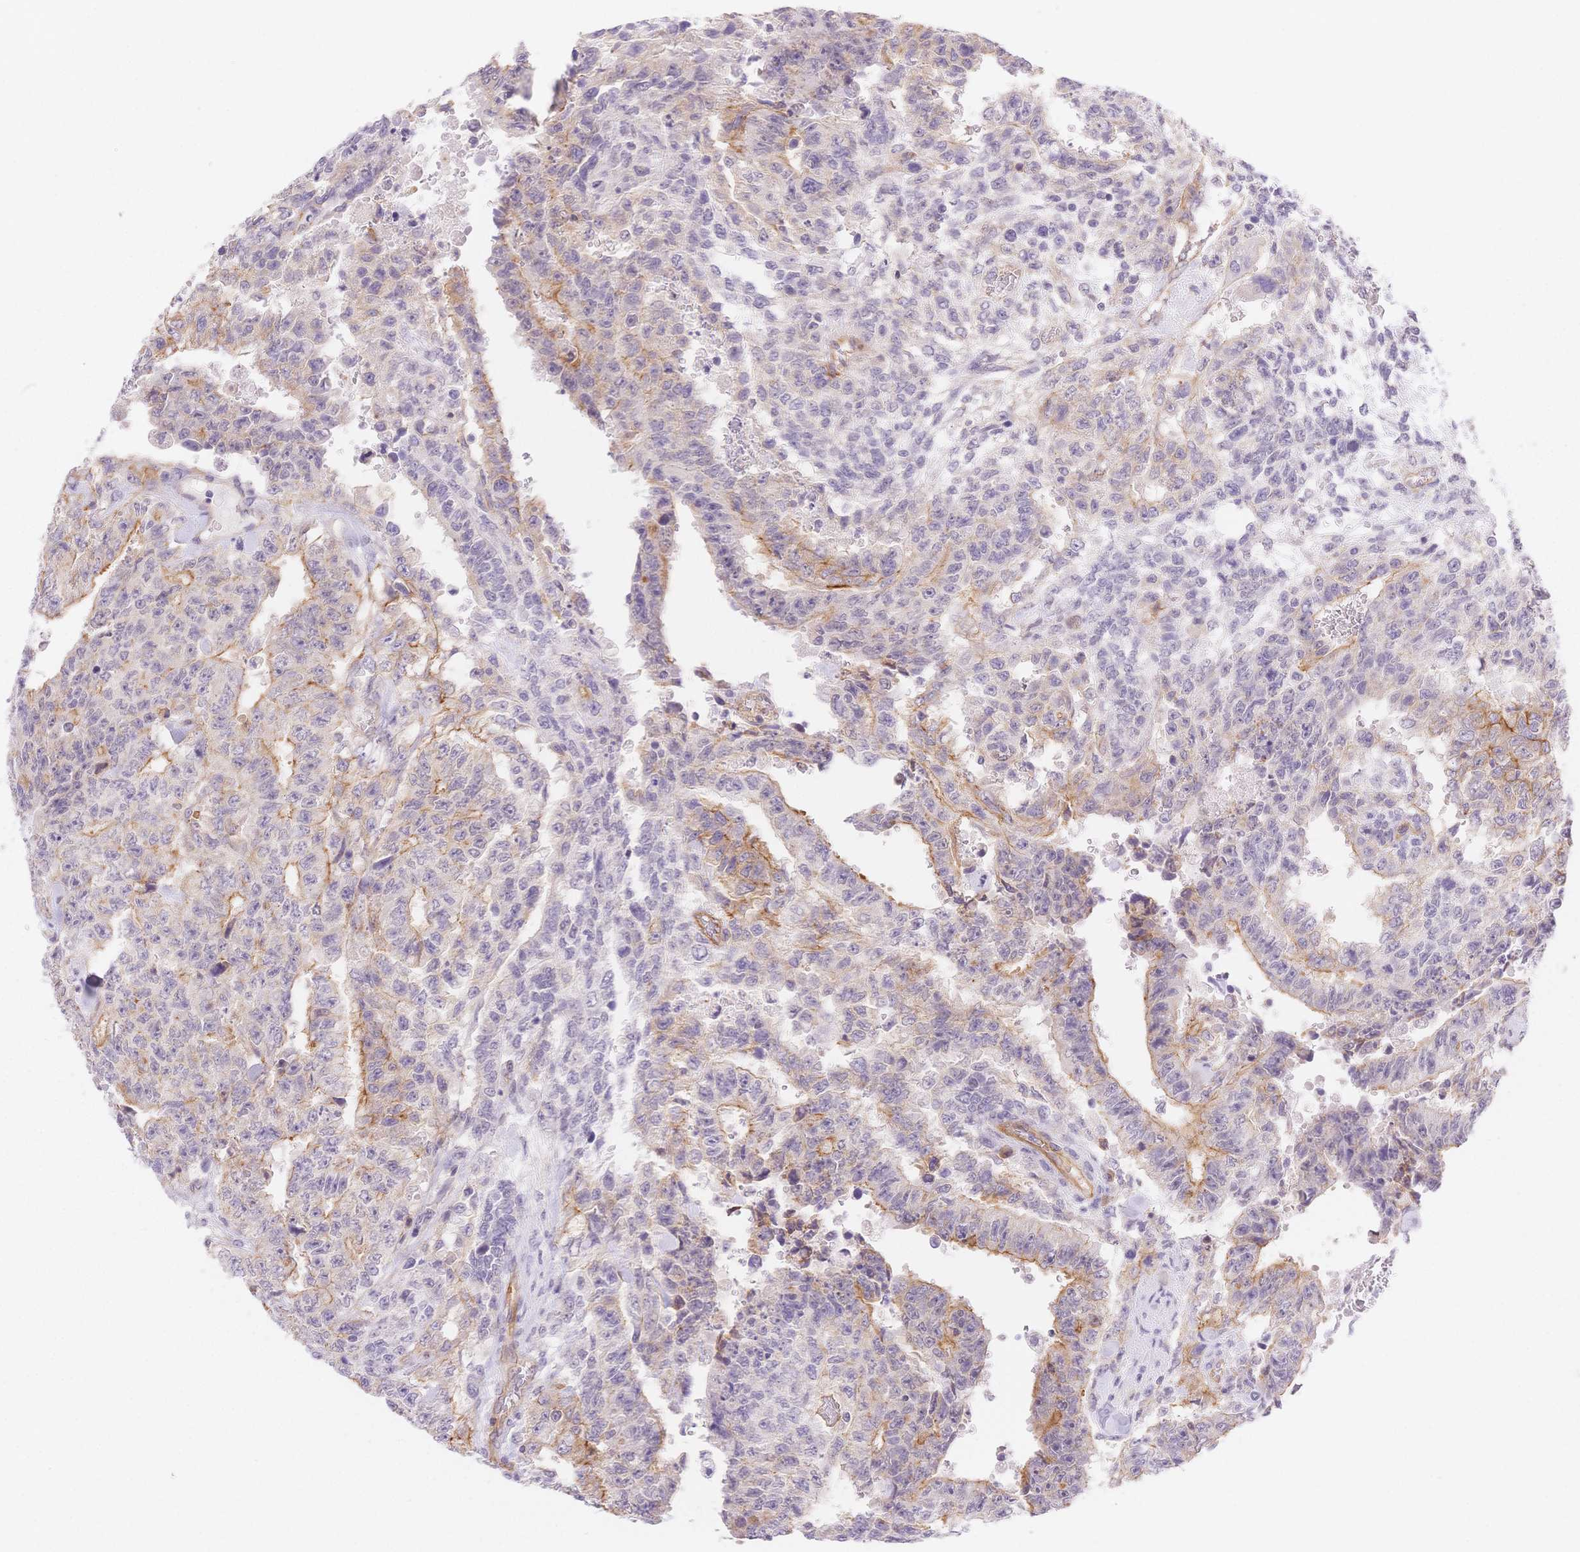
{"staining": {"intensity": "moderate", "quantity": "25%-75%", "location": "cytoplasmic/membranous"}, "tissue": "testis cancer", "cell_type": "Tumor cells", "image_type": "cancer", "snomed": [{"axis": "morphology", "description": "Carcinoma, Embryonal, NOS"}, {"axis": "topography", "description": "Testis"}], "caption": "Protein staining of testis cancer tissue reveals moderate cytoplasmic/membranous positivity in approximately 25%-75% of tumor cells. The protein is stained brown, and the nuclei are stained in blue (DAB (3,3'-diaminobenzidine) IHC with brightfield microscopy, high magnification).", "gene": "CSN1S1", "patient": {"sex": "male", "age": 24}}